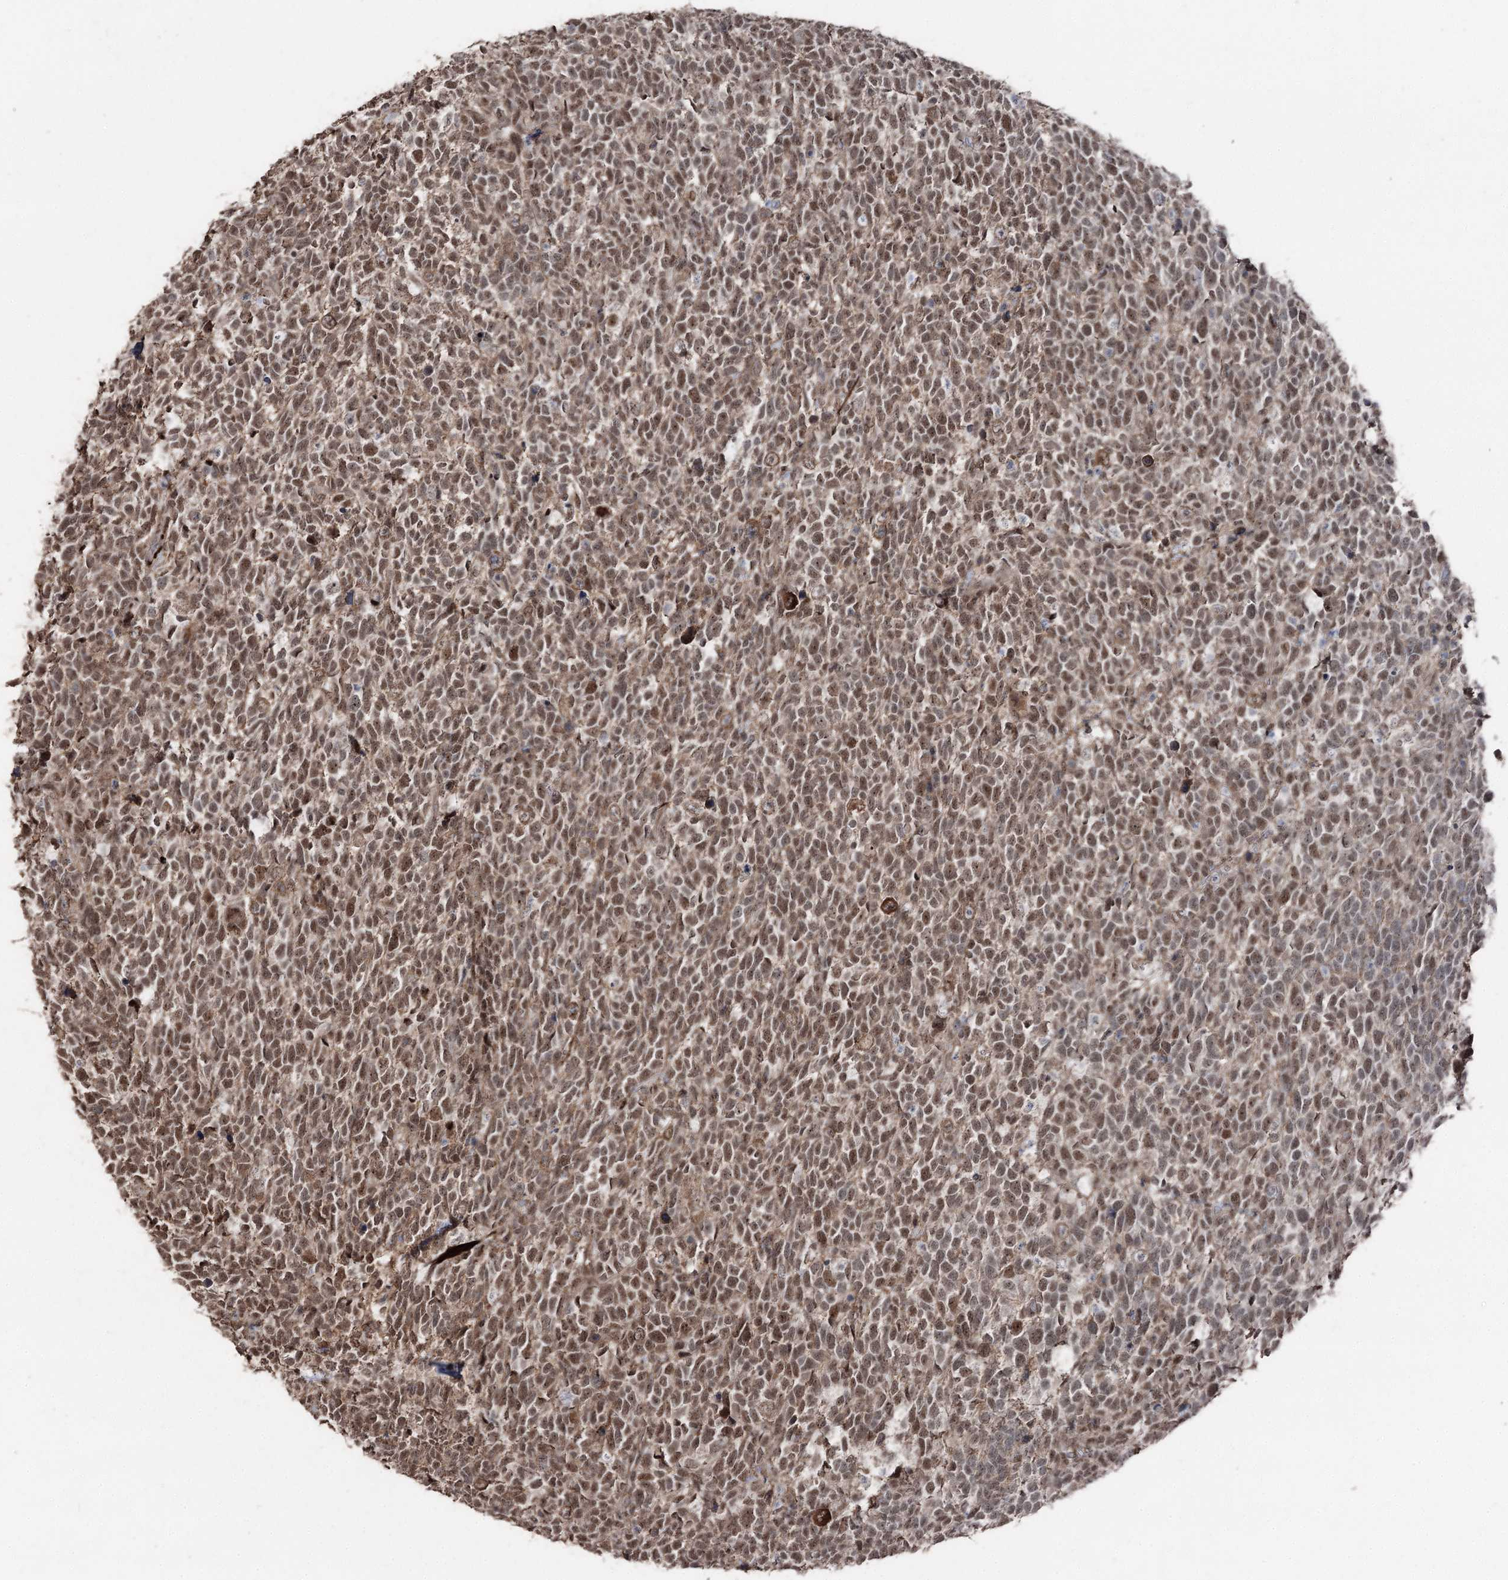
{"staining": {"intensity": "moderate", "quantity": ">75%", "location": "nuclear"}, "tissue": "urothelial cancer", "cell_type": "Tumor cells", "image_type": "cancer", "snomed": [{"axis": "morphology", "description": "Urothelial carcinoma, High grade"}, {"axis": "topography", "description": "Urinary bladder"}], "caption": "A histopathology image of human high-grade urothelial carcinoma stained for a protein reveals moderate nuclear brown staining in tumor cells.", "gene": "CCDC82", "patient": {"sex": "female", "age": 82}}